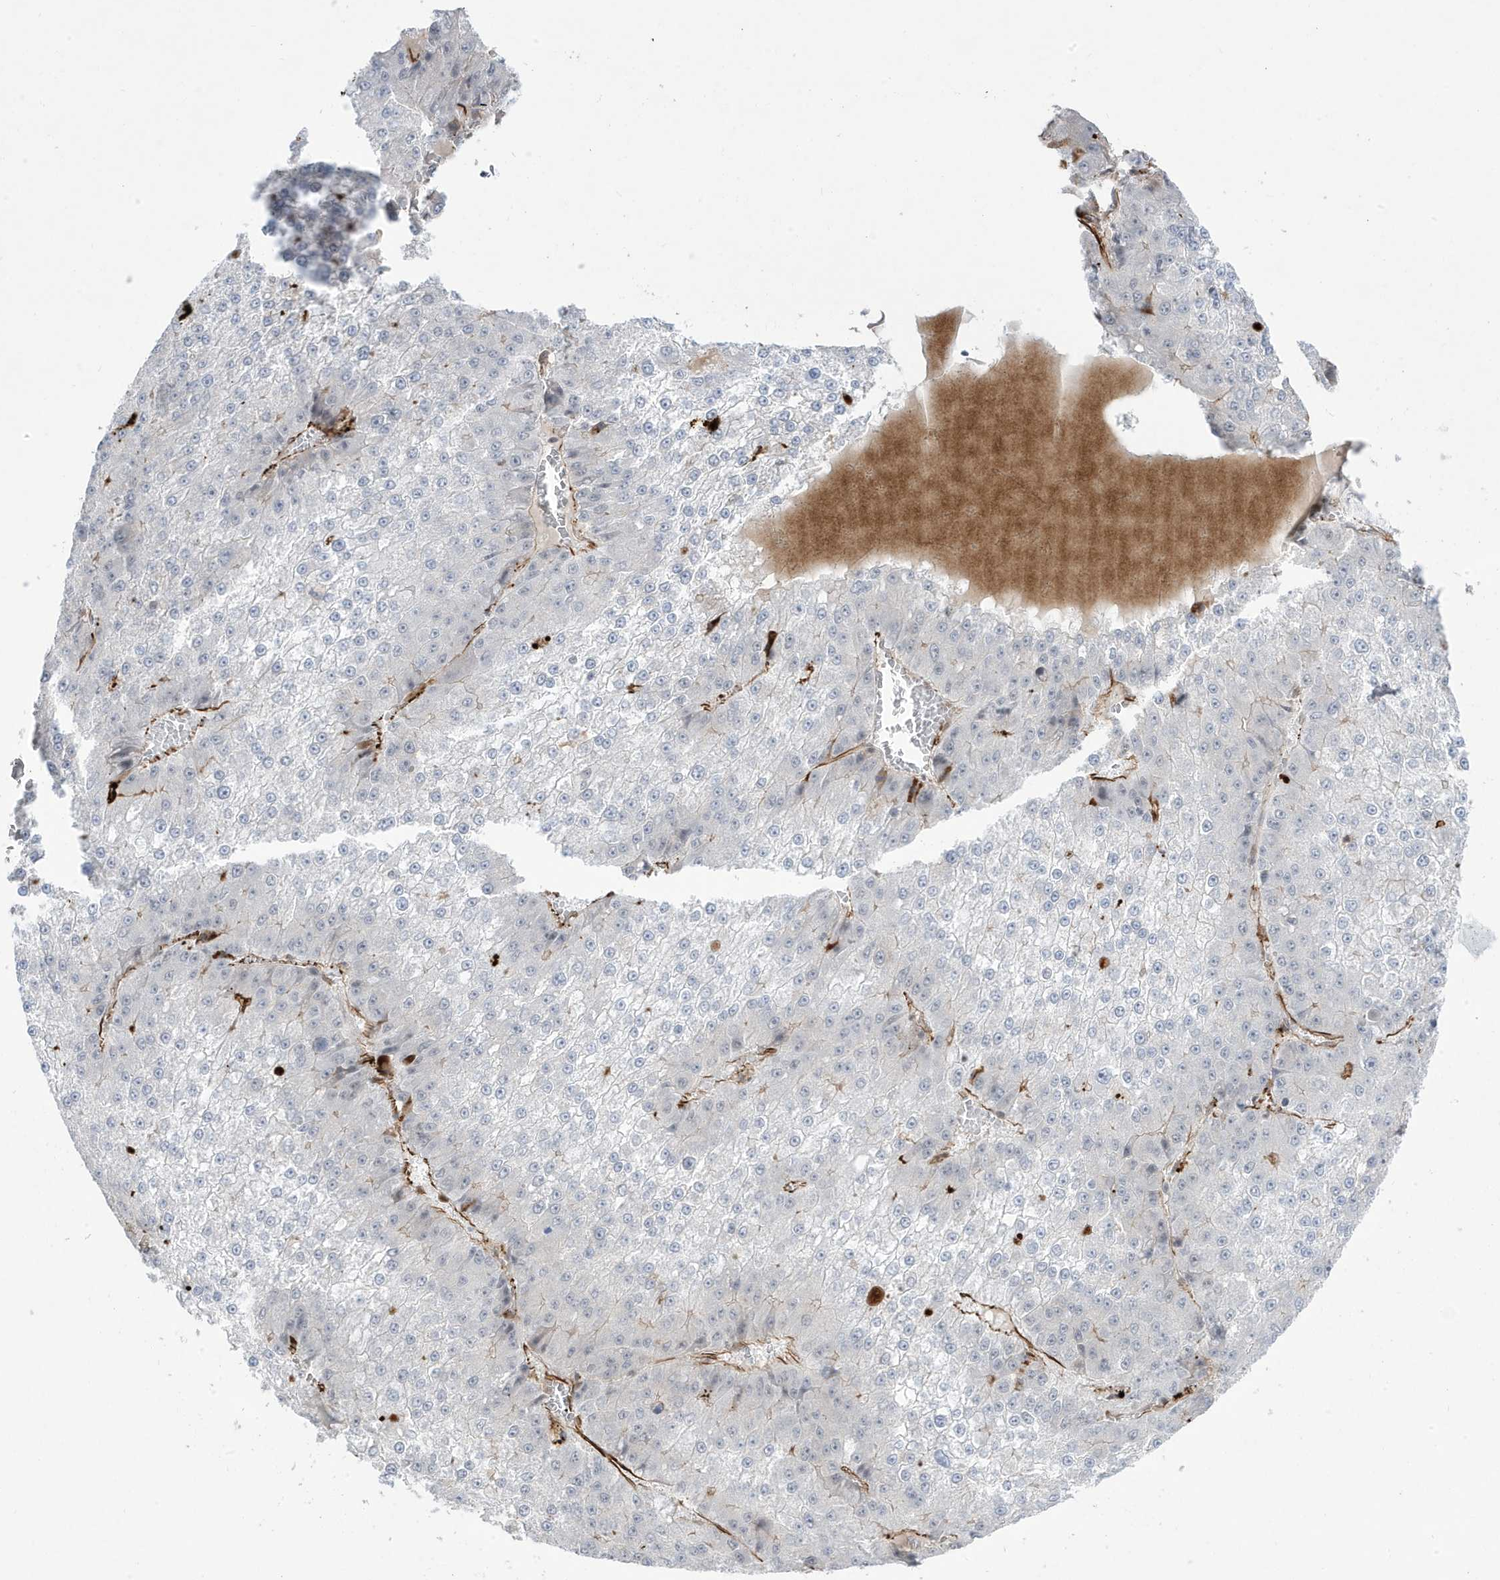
{"staining": {"intensity": "negative", "quantity": "none", "location": "none"}, "tissue": "liver cancer", "cell_type": "Tumor cells", "image_type": "cancer", "snomed": [{"axis": "morphology", "description": "Carcinoma, Hepatocellular, NOS"}, {"axis": "topography", "description": "Liver"}], "caption": "This is an immunohistochemistry (IHC) histopathology image of human liver hepatocellular carcinoma. There is no positivity in tumor cells.", "gene": "ADAMTSL3", "patient": {"sex": "female", "age": 73}}